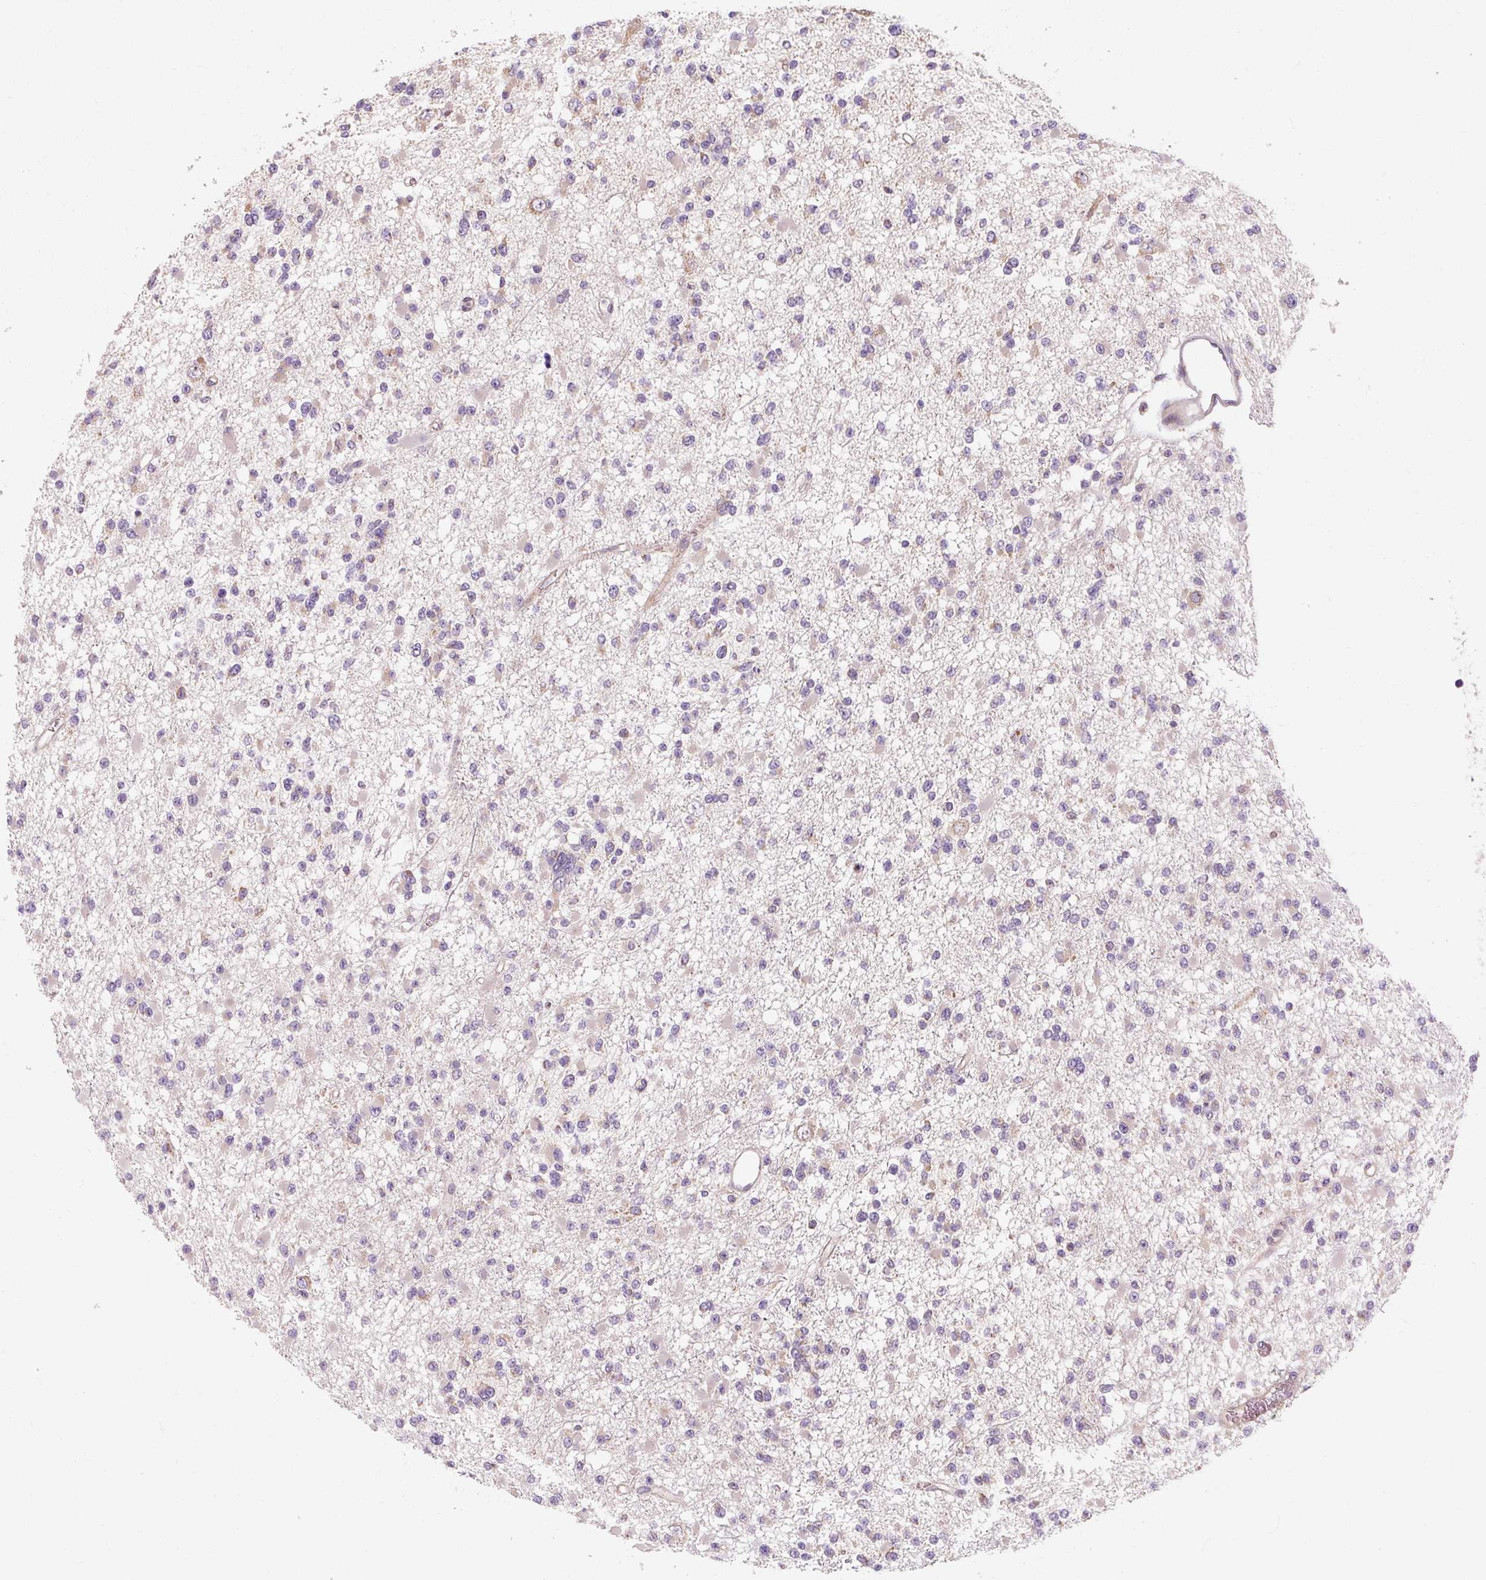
{"staining": {"intensity": "negative", "quantity": "none", "location": "none"}, "tissue": "glioma", "cell_type": "Tumor cells", "image_type": "cancer", "snomed": [{"axis": "morphology", "description": "Glioma, malignant, Low grade"}, {"axis": "topography", "description": "Brain"}], "caption": "DAB (3,3'-diaminobenzidine) immunohistochemical staining of human glioma reveals no significant expression in tumor cells.", "gene": "PRSS48", "patient": {"sex": "female", "age": 22}}